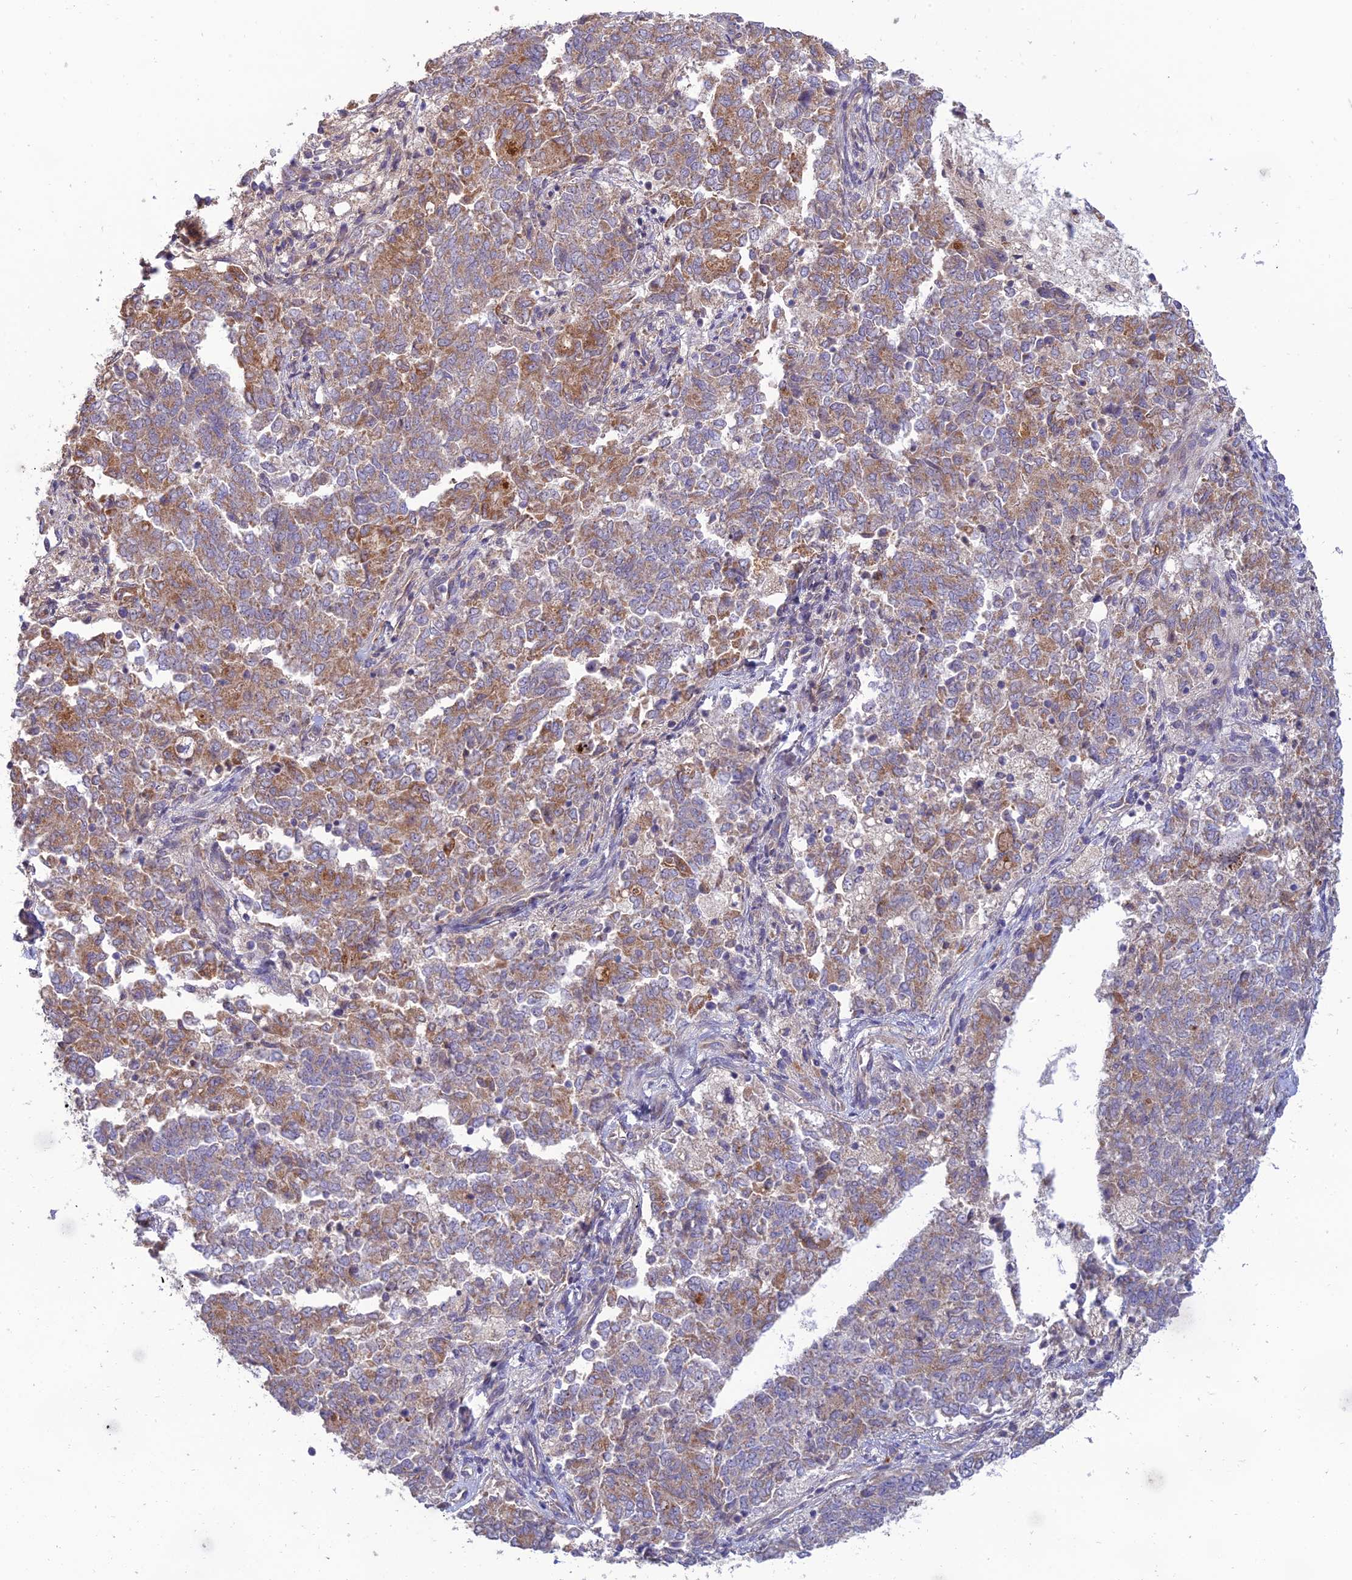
{"staining": {"intensity": "moderate", "quantity": "25%-75%", "location": "cytoplasmic/membranous"}, "tissue": "endometrial cancer", "cell_type": "Tumor cells", "image_type": "cancer", "snomed": [{"axis": "morphology", "description": "Adenocarcinoma, NOS"}, {"axis": "topography", "description": "Endometrium"}], "caption": "Immunohistochemistry (IHC) (DAB (3,3'-diaminobenzidine)) staining of human endometrial adenocarcinoma demonstrates moderate cytoplasmic/membranous protein positivity in approximately 25%-75% of tumor cells.", "gene": "C3orf20", "patient": {"sex": "female", "age": 80}}